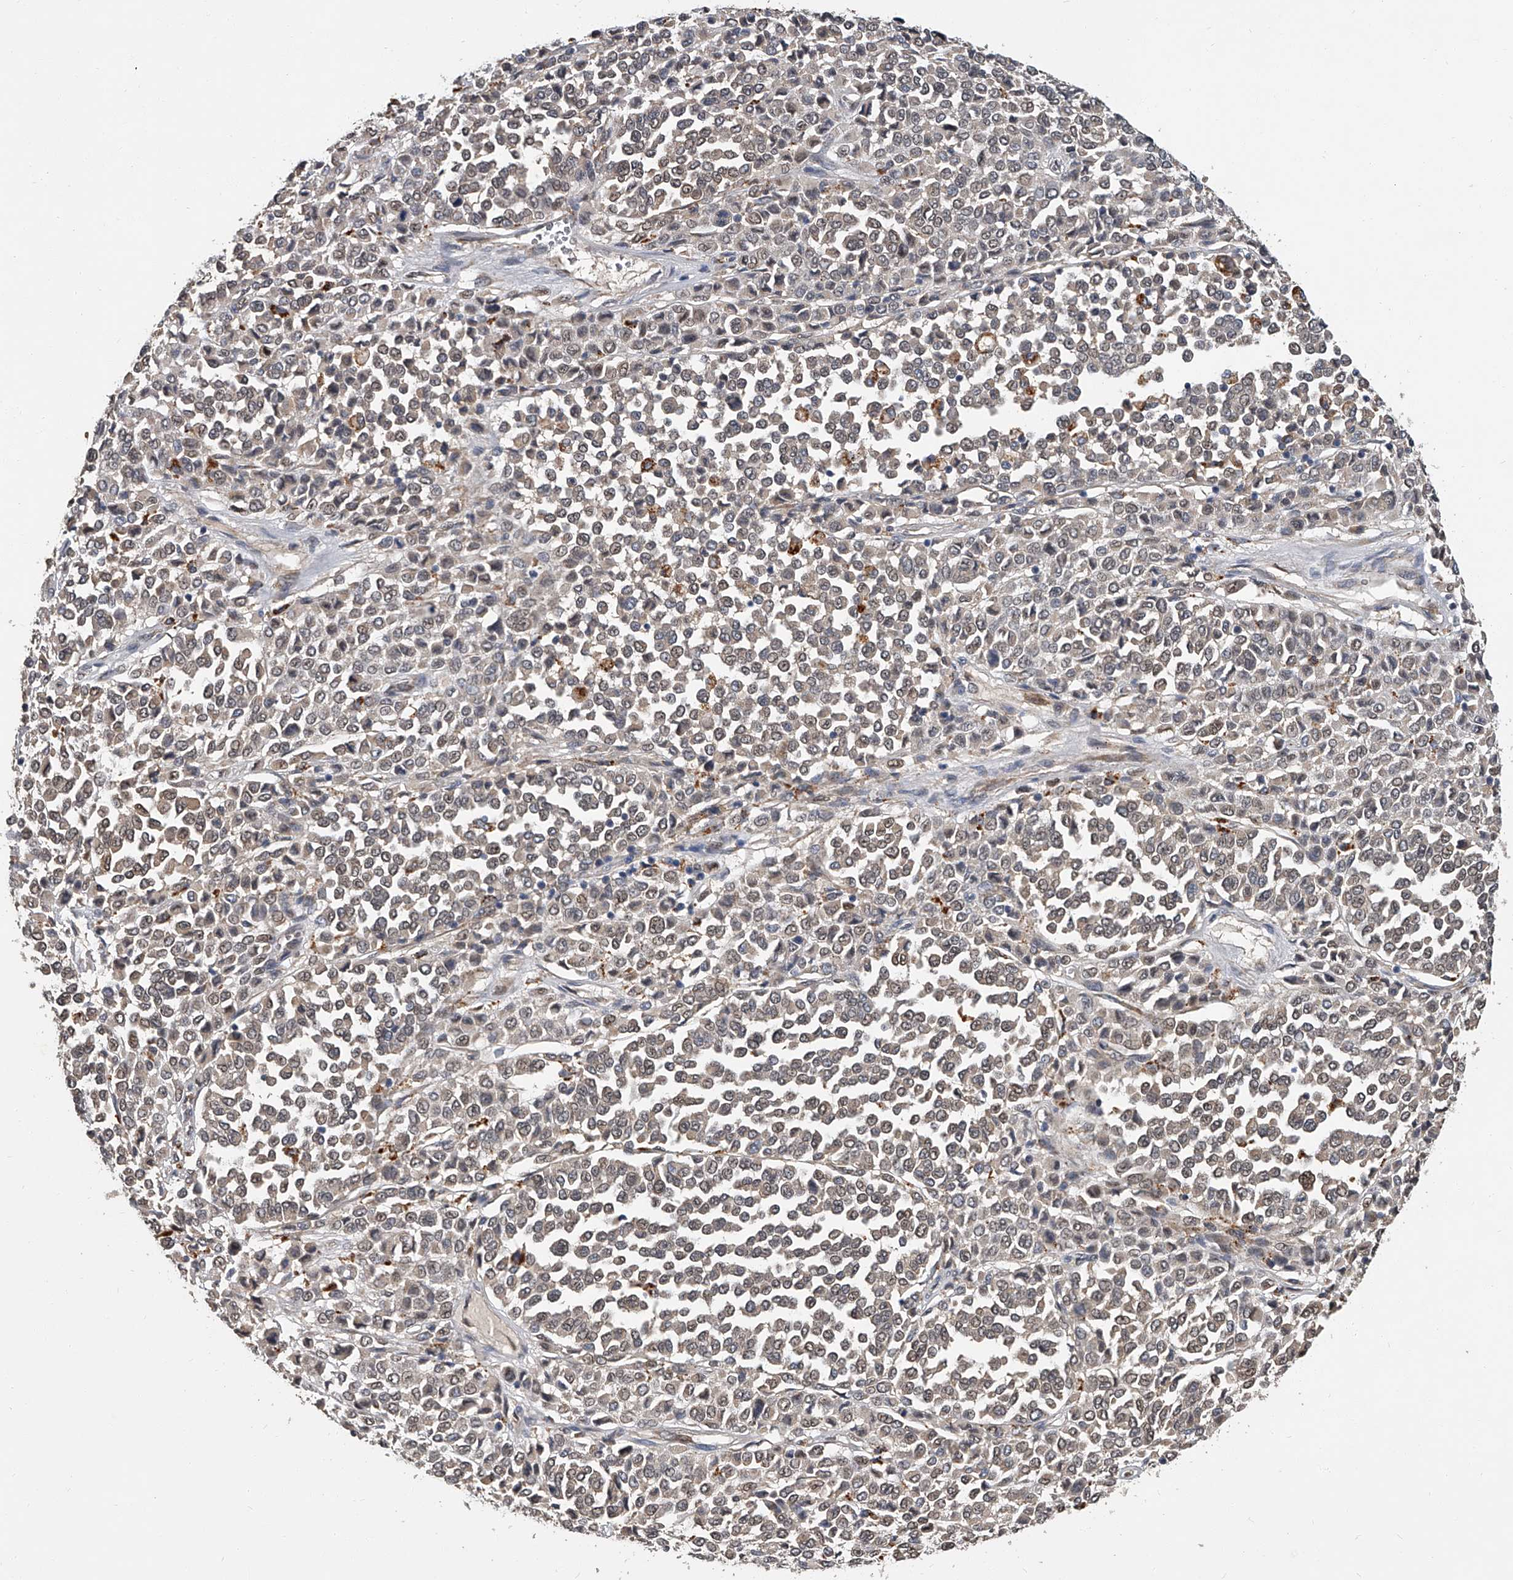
{"staining": {"intensity": "moderate", "quantity": ">75%", "location": "nuclear"}, "tissue": "melanoma", "cell_type": "Tumor cells", "image_type": "cancer", "snomed": [{"axis": "morphology", "description": "Malignant melanoma, Metastatic site"}, {"axis": "topography", "description": "Pancreas"}], "caption": "A brown stain labels moderate nuclear positivity of a protein in malignant melanoma (metastatic site) tumor cells.", "gene": "JAG2", "patient": {"sex": "female", "age": 30}}